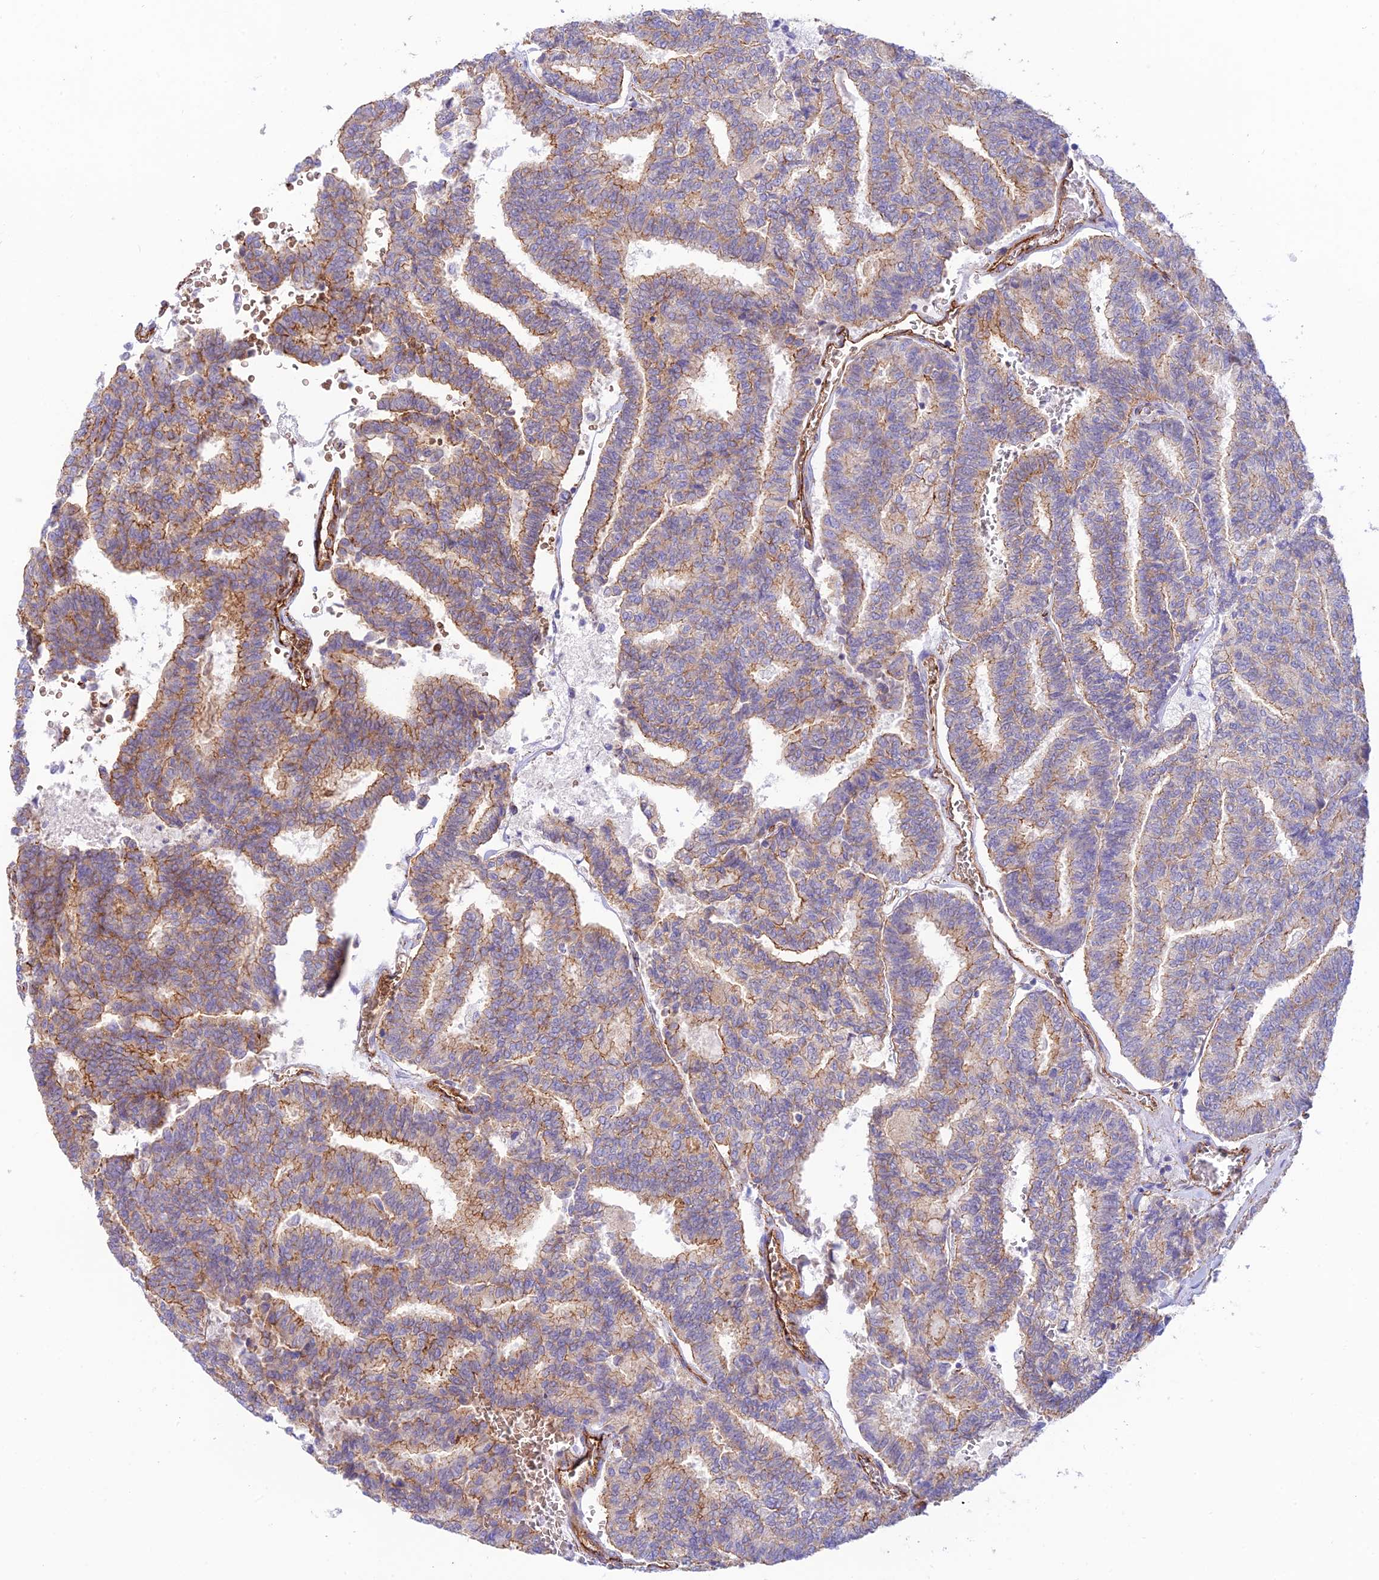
{"staining": {"intensity": "moderate", "quantity": "25%-75%", "location": "cytoplasmic/membranous"}, "tissue": "thyroid cancer", "cell_type": "Tumor cells", "image_type": "cancer", "snomed": [{"axis": "morphology", "description": "Papillary adenocarcinoma, NOS"}, {"axis": "topography", "description": "Thyroid gland"}], "caption": "Immunohistochemical staining of human thyroid cancer (papillary adenocarcinoma) exhibits medium levels of moderate cytoplasmic/membranous protein staining in about 25%-75% of tumor cells.", "gene": "YPEL5", "patient": {"sex": "female", "age": 35}}